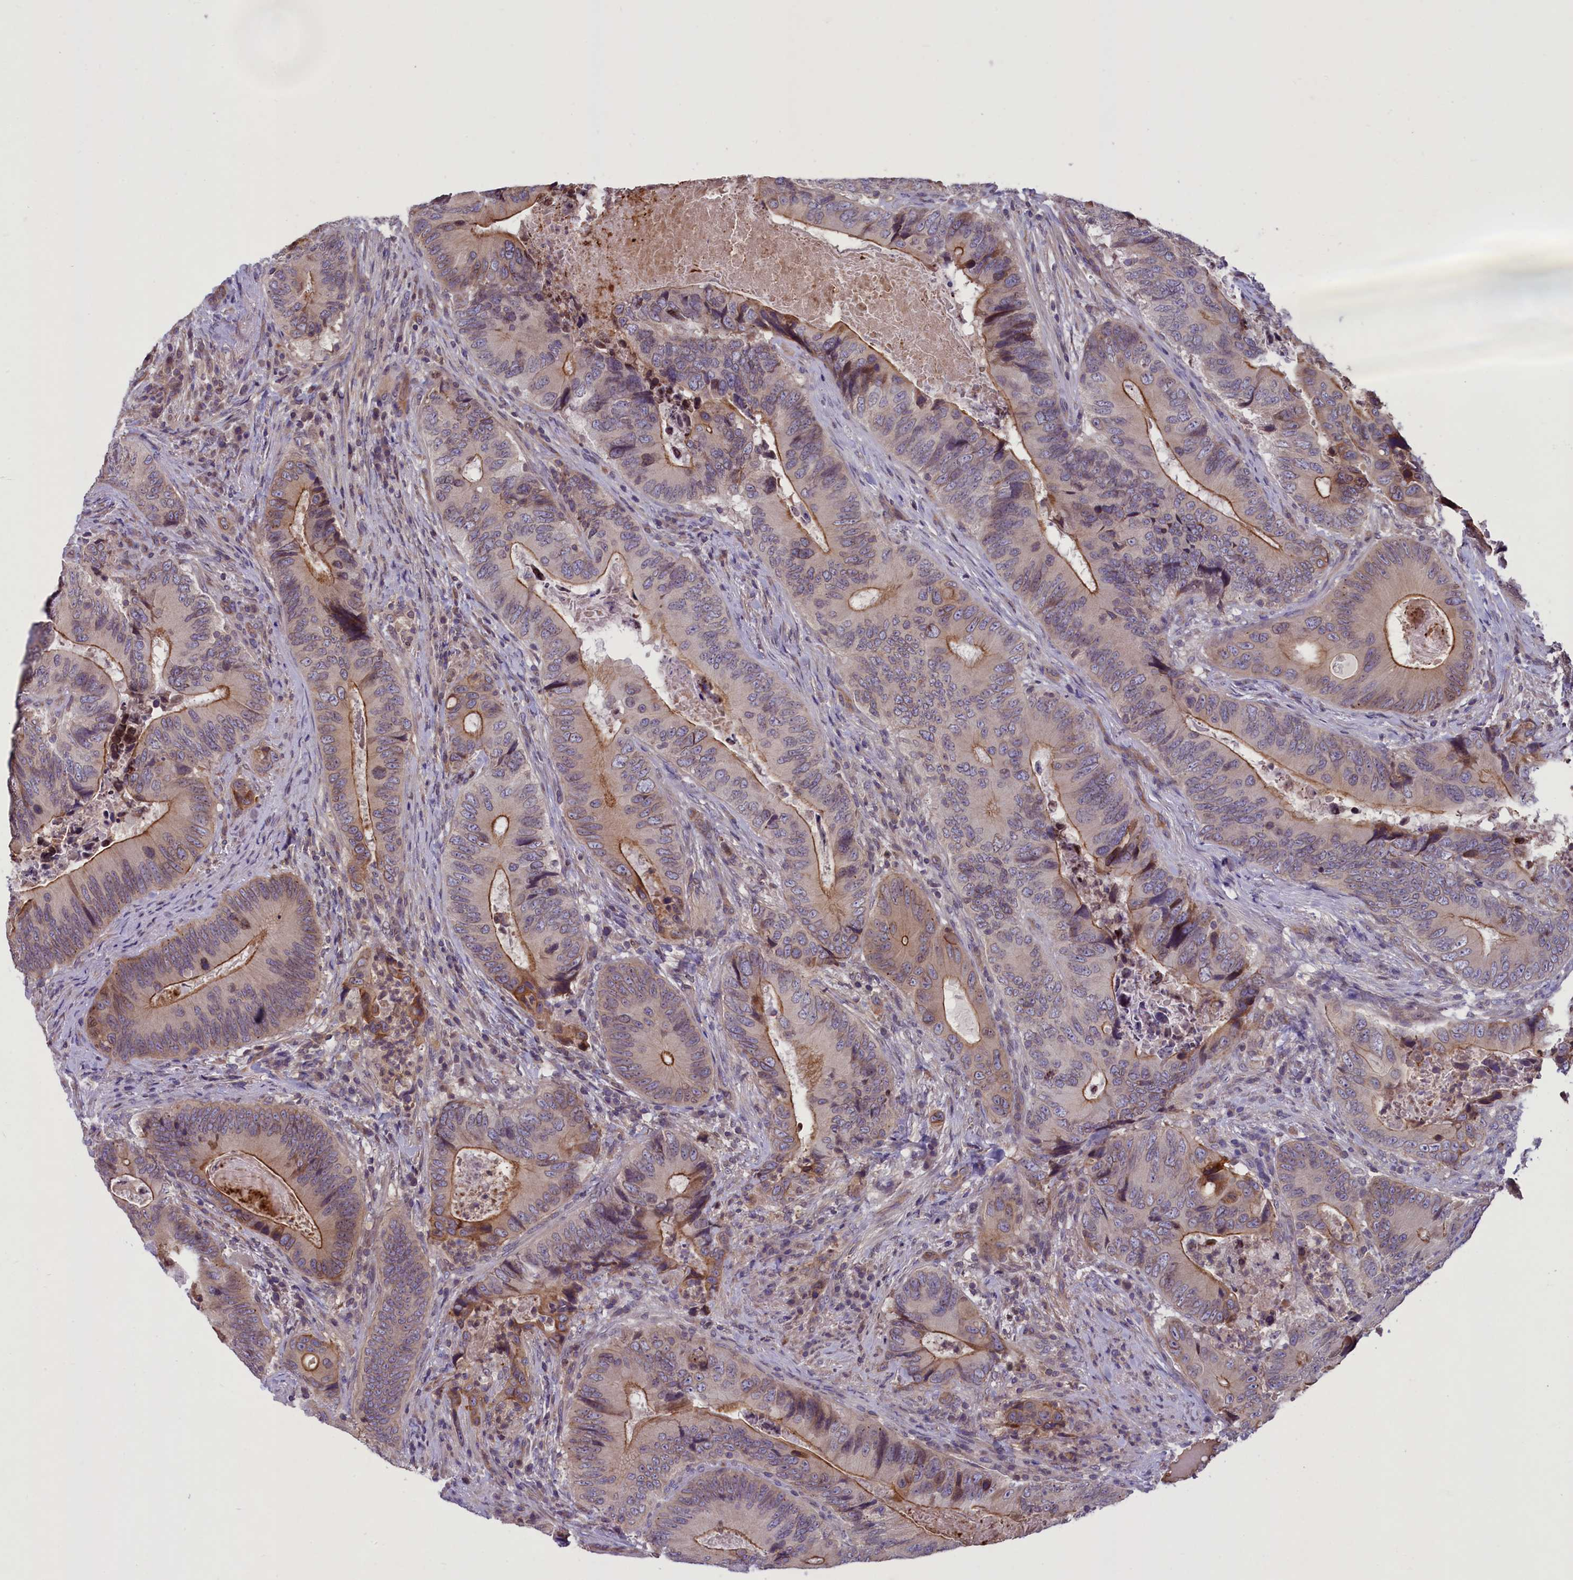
{"staining": {"intensity": "moderate", "quantity": "25%-75%", "location": "cytoplasmic/membranous"}, "tissue": "colorectal cancer", "cell_type": "Tumor cells", "image_type": "cancer", "snomed": [{"axis": "morphology", "description": "Adenocarcinoma, NOS"}, {"axis": "topography", "description": "Colon"}], "caption": "This is an image of IHC staining of colorectal adenocarcinoma, which shows moderate expression in the cytoplasmic/membranous of tumor cells.", "gene": "CCDC125", "patient": {"sex": "male", "age": 84}}